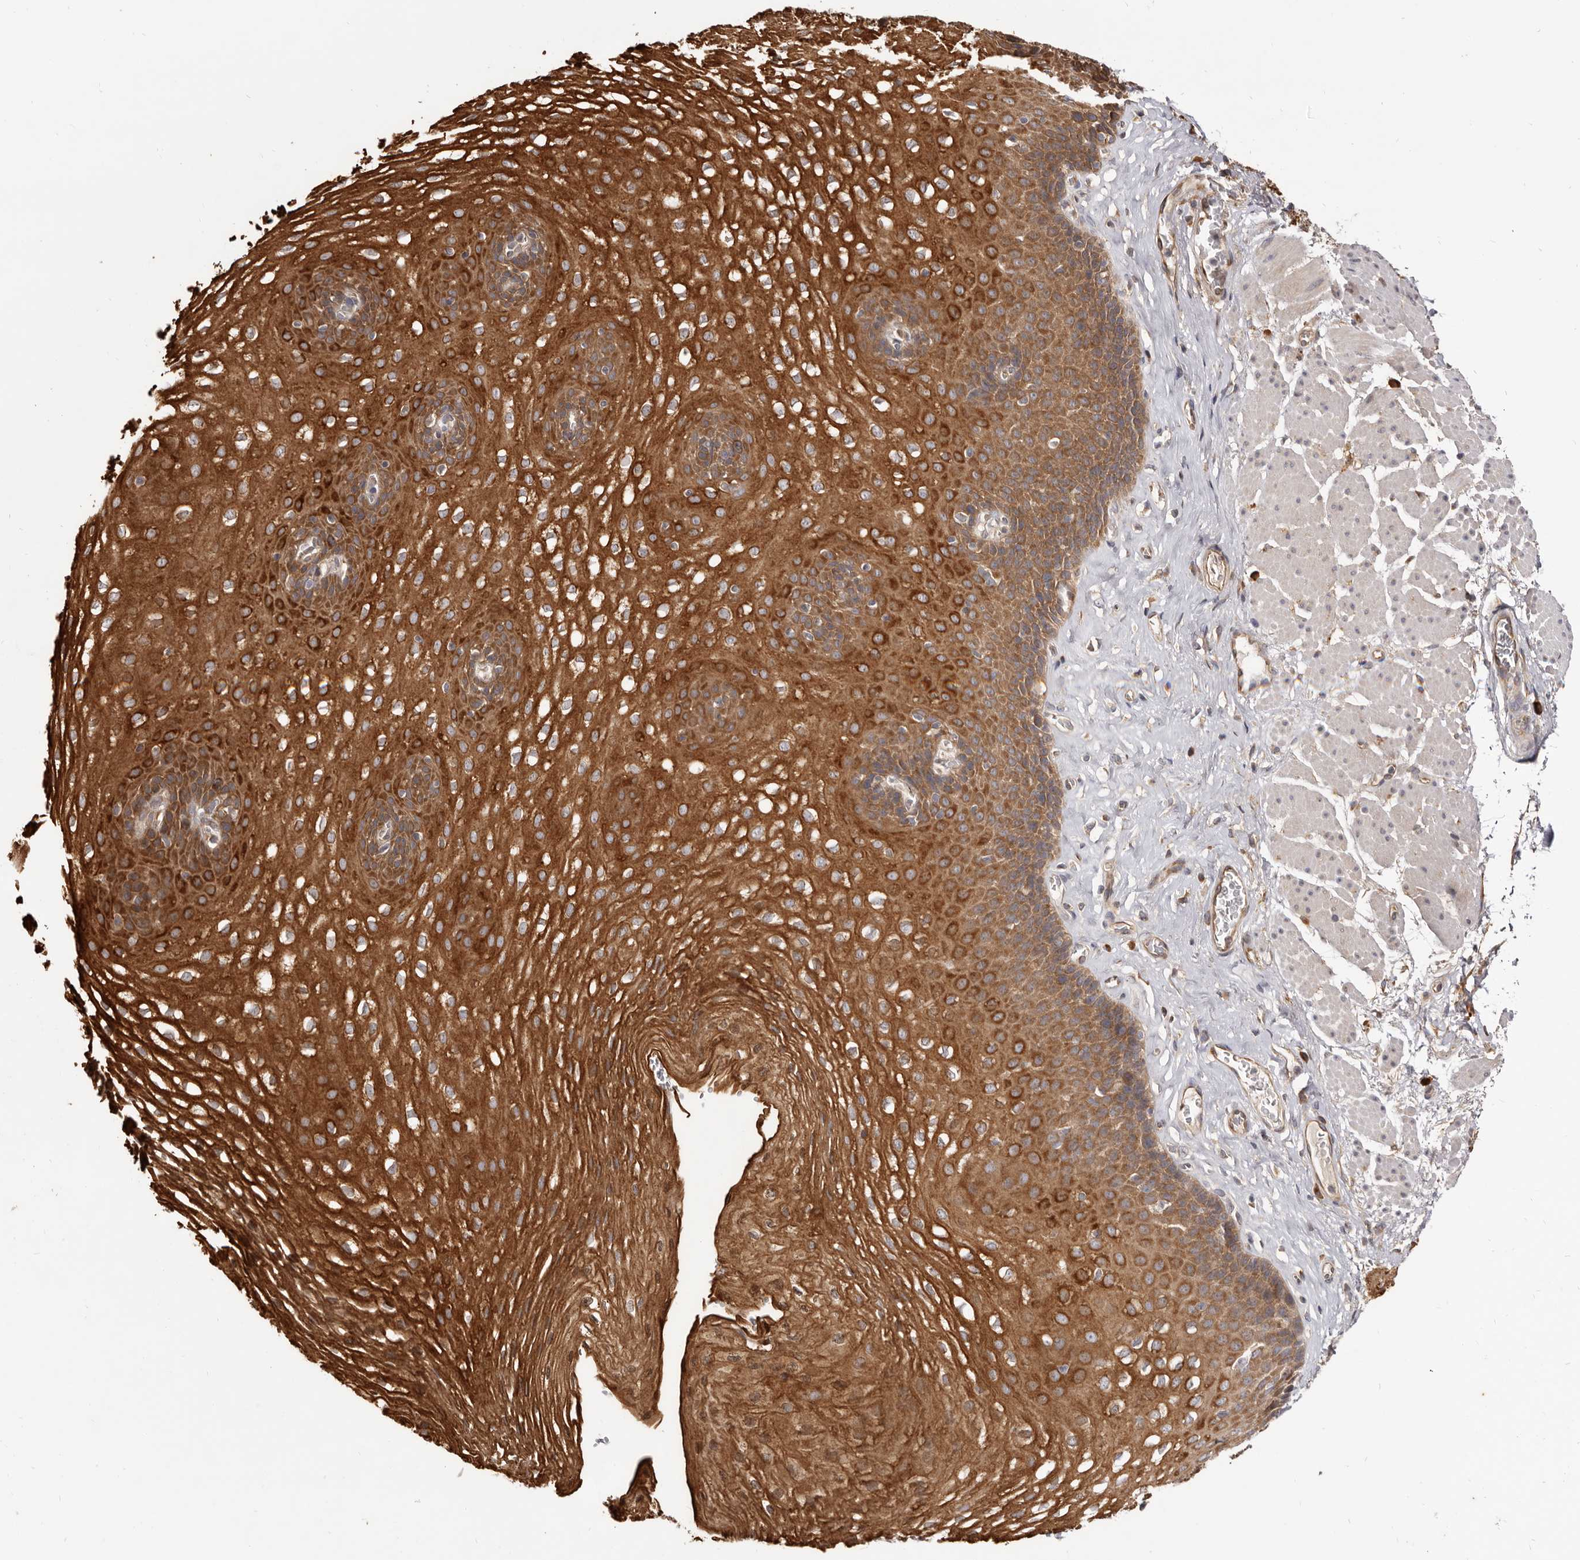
{"staining": {"intensity": "strong", "quantity": ">75%", "location": "cytoplasmic/membranous"}, "tissue": "esophagus", "cell_type": "Squamous epithelial cells", "image_type": "normal", "snomed": [{"axis": "morphology", "description": "Normal tissue, NOS"}, {"axis": "topography", "description": "Esophagus"}], "caption": "IHC (DAB) staining of unremarkable human esophagus exhibits strong cytoplasmic/membranous protein positivity in approximately >75% of squamous epithelial cells. The protein of interest is stained brown, and the nuclei are stained in blue (DAB (3,3'-diaminobenzidine) IHC with brightfield microscopy, high magnification).", "gene": "ADAMTS20", "patient": {"sex": "female", "age": 66}}